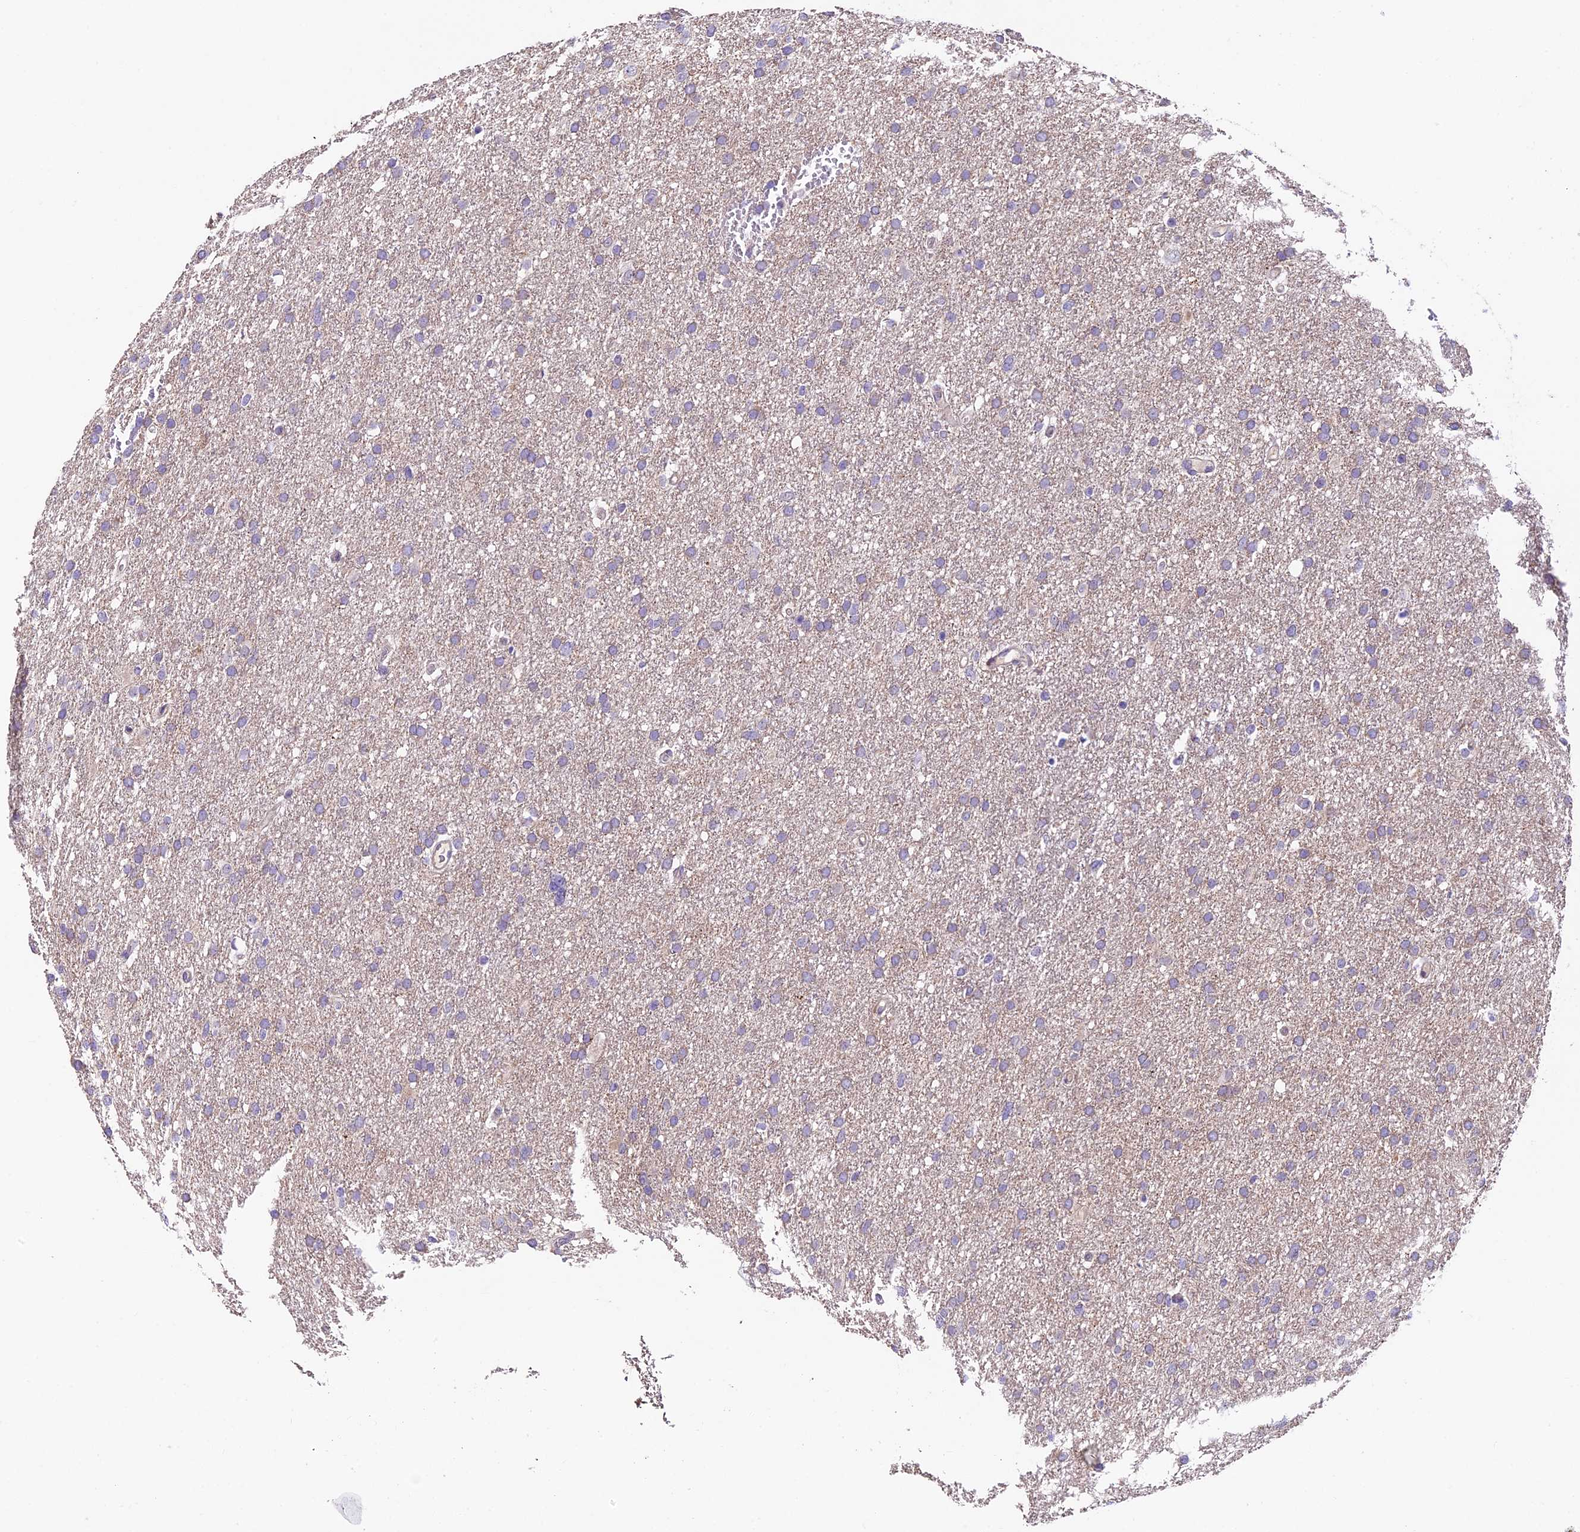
{"staining": {"intensity": "negative", "quantity": "none", "location": "none"}, "tissue": "glioma", "cell_type": "Tumor cells", "image_type": "cancer", "snomed": [{"axis": "morphology", "description": "Glioma, malignant, High grade"}, {"axis": "topography", "description": "Cerebral cortex"}], "caption": "Immunohistochemistry of human malignant glioma (high-grade) reveals no positivity in tumor cells.", "gene": "LSM7", "patient": {"sex": "female", "age": 36}}